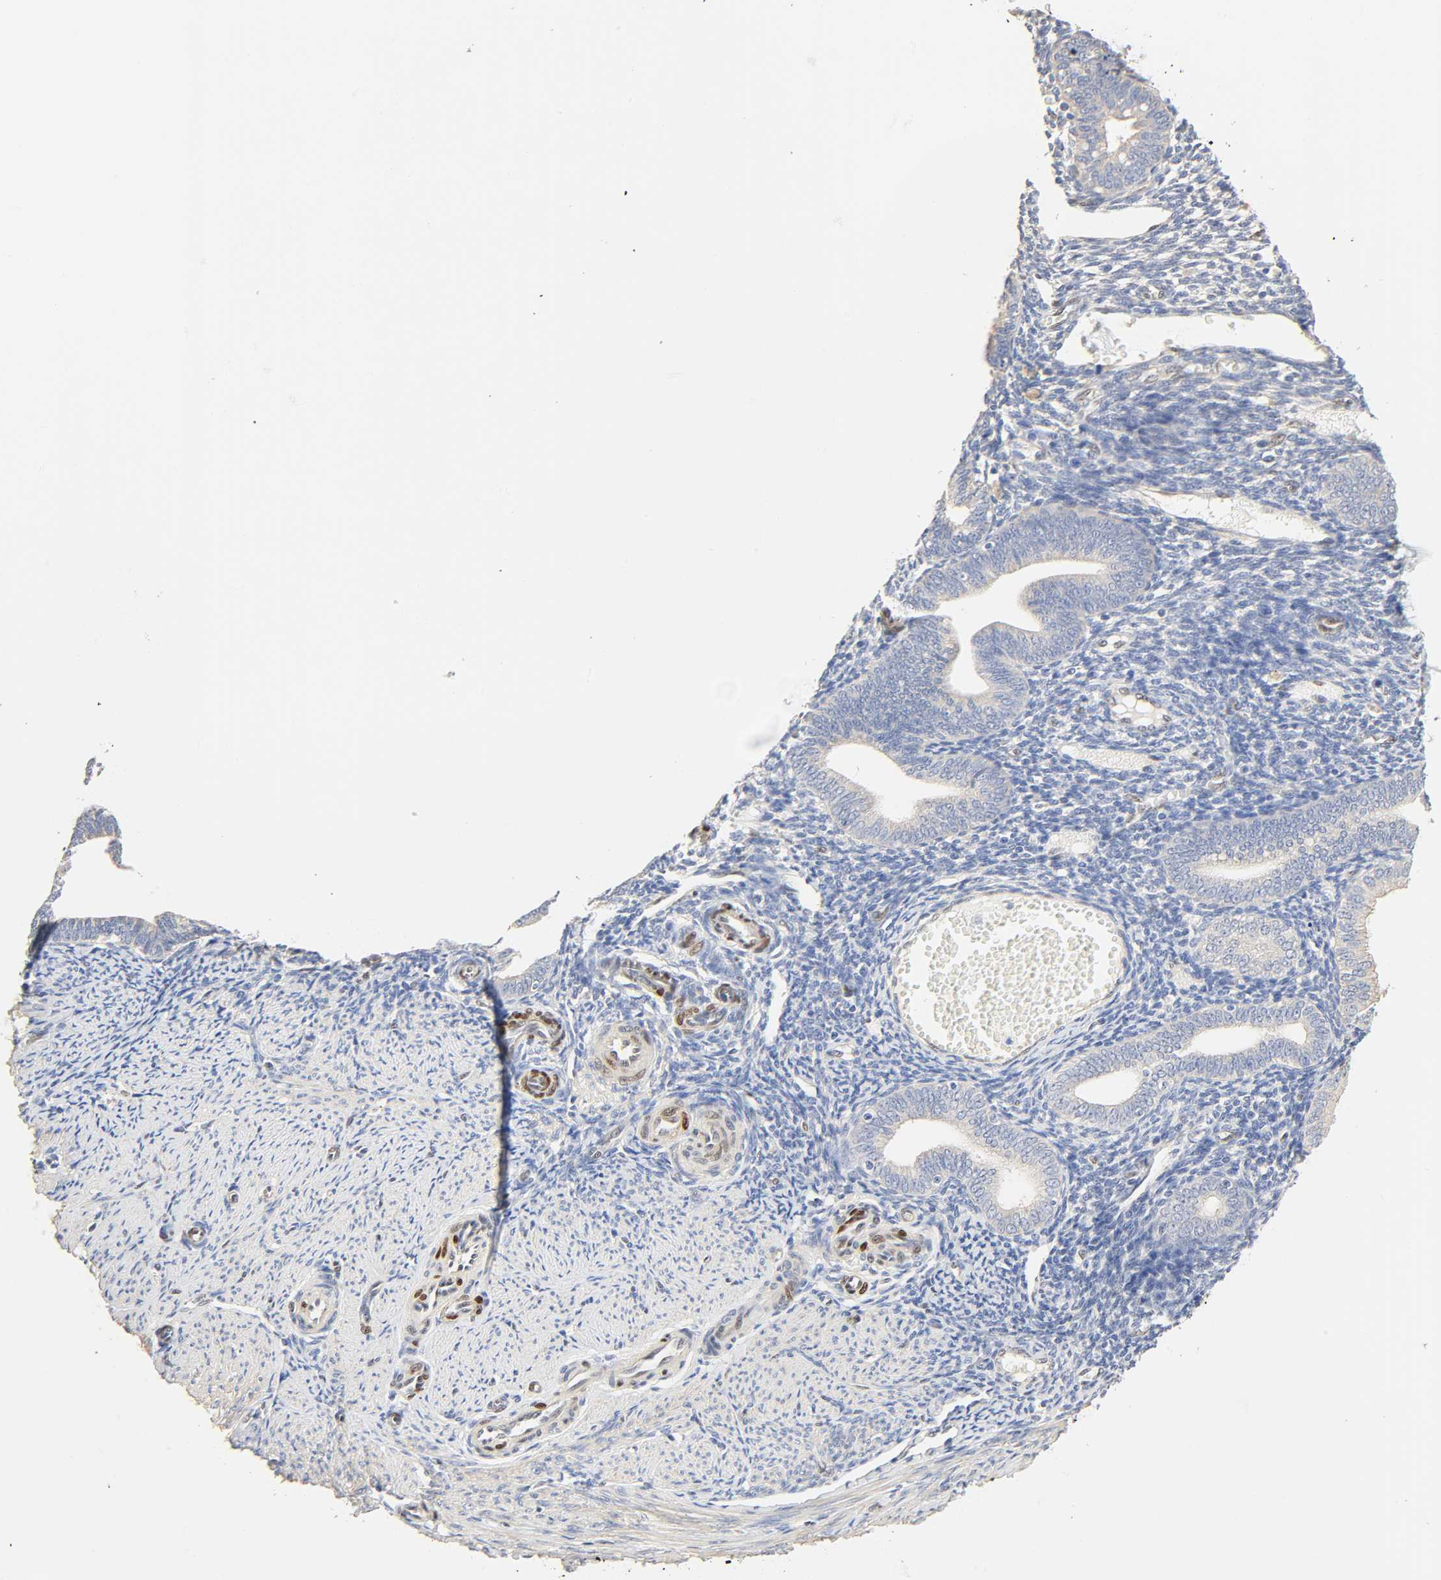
{"staining": {"intensity": "negative", "quantity": "none", "location": "none"}, "tissue": "endometrium", "cell_type": "Cells in endometrial stroma", "image_type": "normal", "snomed": [{"axis": "morphology", "description": "Normal tissue, NOS"}, {"axis": "topography", "description": "Endometrium"}], "caption": "Immunohistochemistry photomicrograph of benign endometrium: endometrium stained with DAB (3,3'-diaminobenzidine) shows no significant protein staining in cells in endometrial stroma. (DAB immunohistochemistry (IHC) visualized using brightfield microscopy, high magnification).", "gene": "BORCS8", "patient": {"sex": "female", "age": 61}}